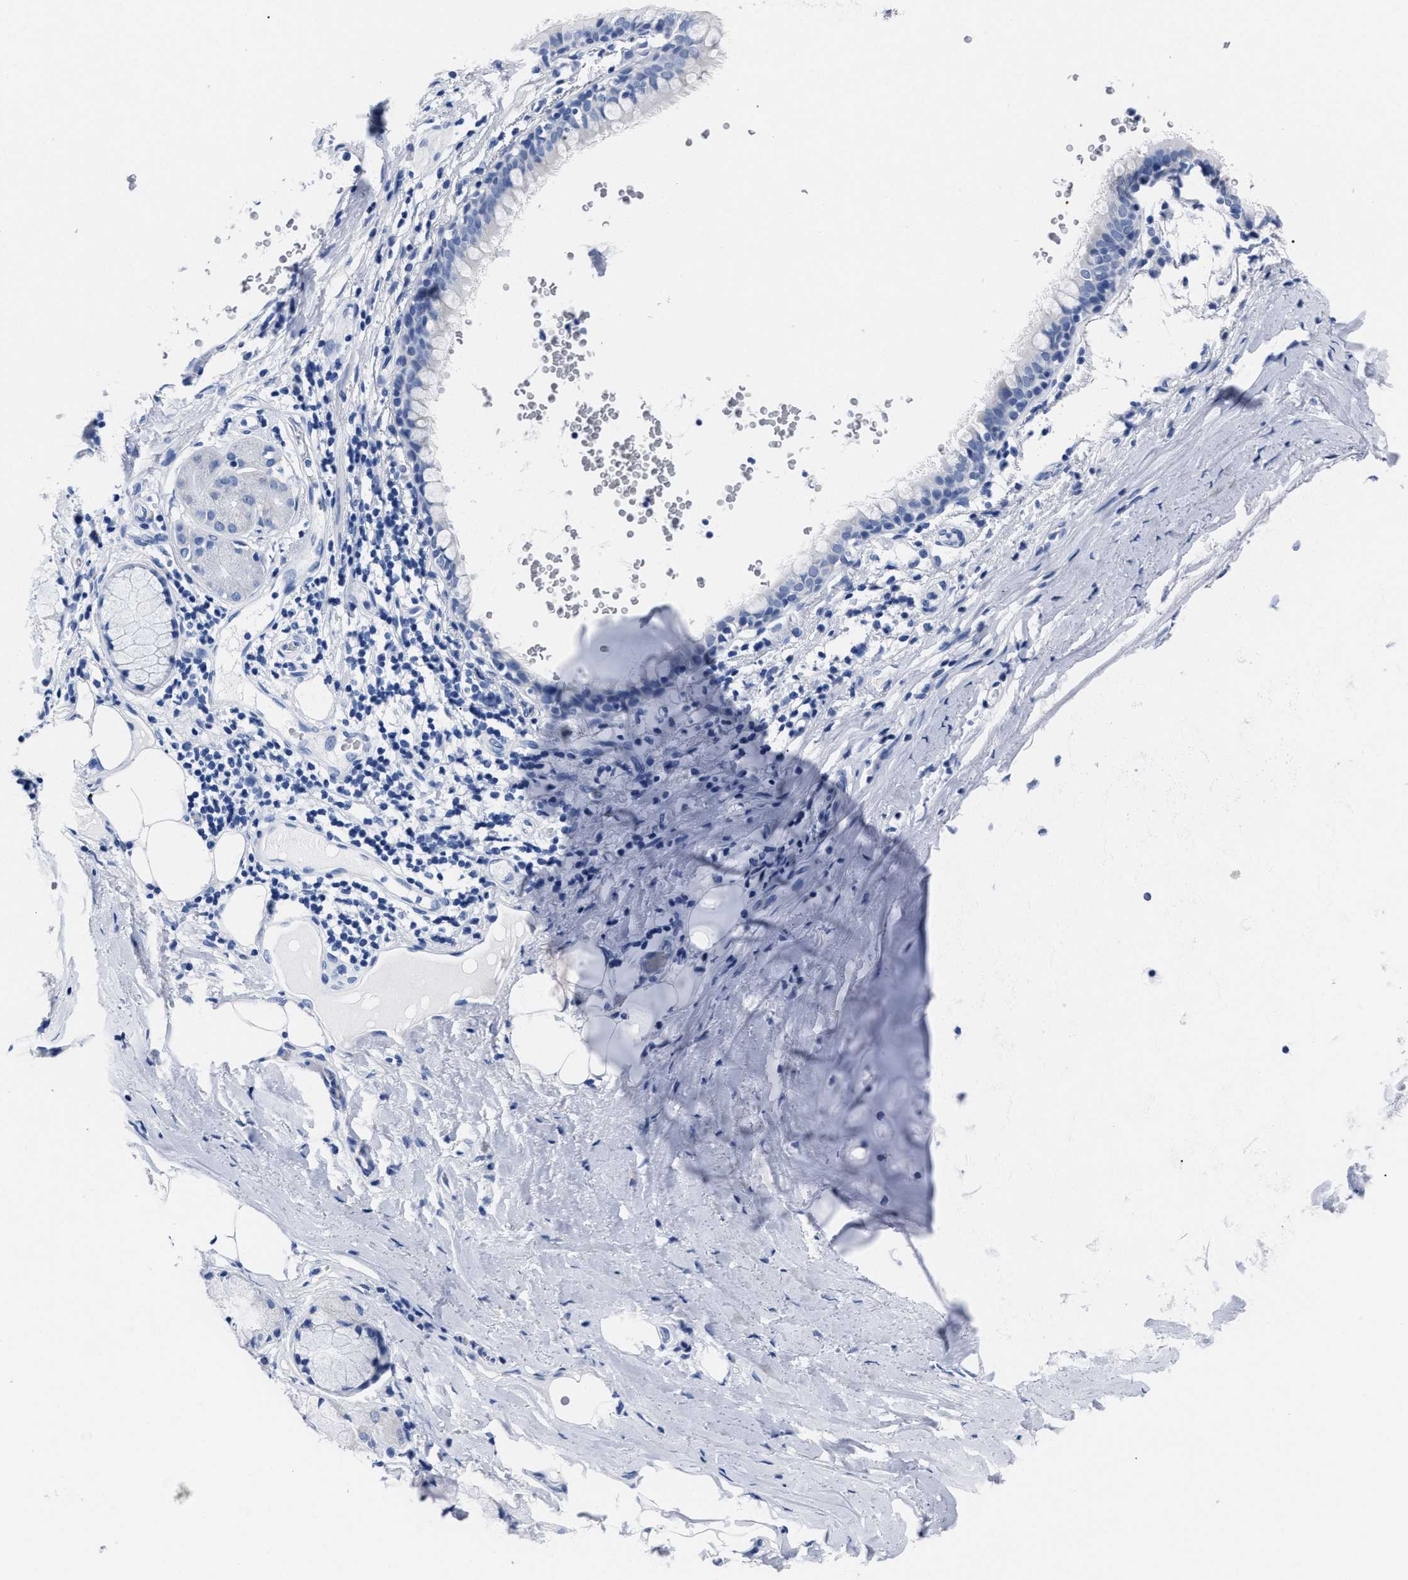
{"staining": {"intensity": "negative", "quantity": "none", "location": "none"}, "tissue": "bronchus", "cell_type": "Respiratory epithelial cells", "image_type": "normal", "snomed": [{"axis": "morphology", "description": "Normal tissue, NOS"}, {"axis": "morphology", "description": "Inflammation, NOS"}, {"axis": "topography", "description": "Cartilage tissue"}, {"axis": "topography", "description": "Bronchus"}], "caption": "IHC image of benign human bronchus stained for a protein (brown), which displays no expression in respiratory epithelial cells. (Stains: DAB immunohistochemistry with hematoxylin counter stain, Microscopy: brightfield microscopy at high magnification).", "gene": "ALPG", "patient": {"sex": "male", "age": 77}}